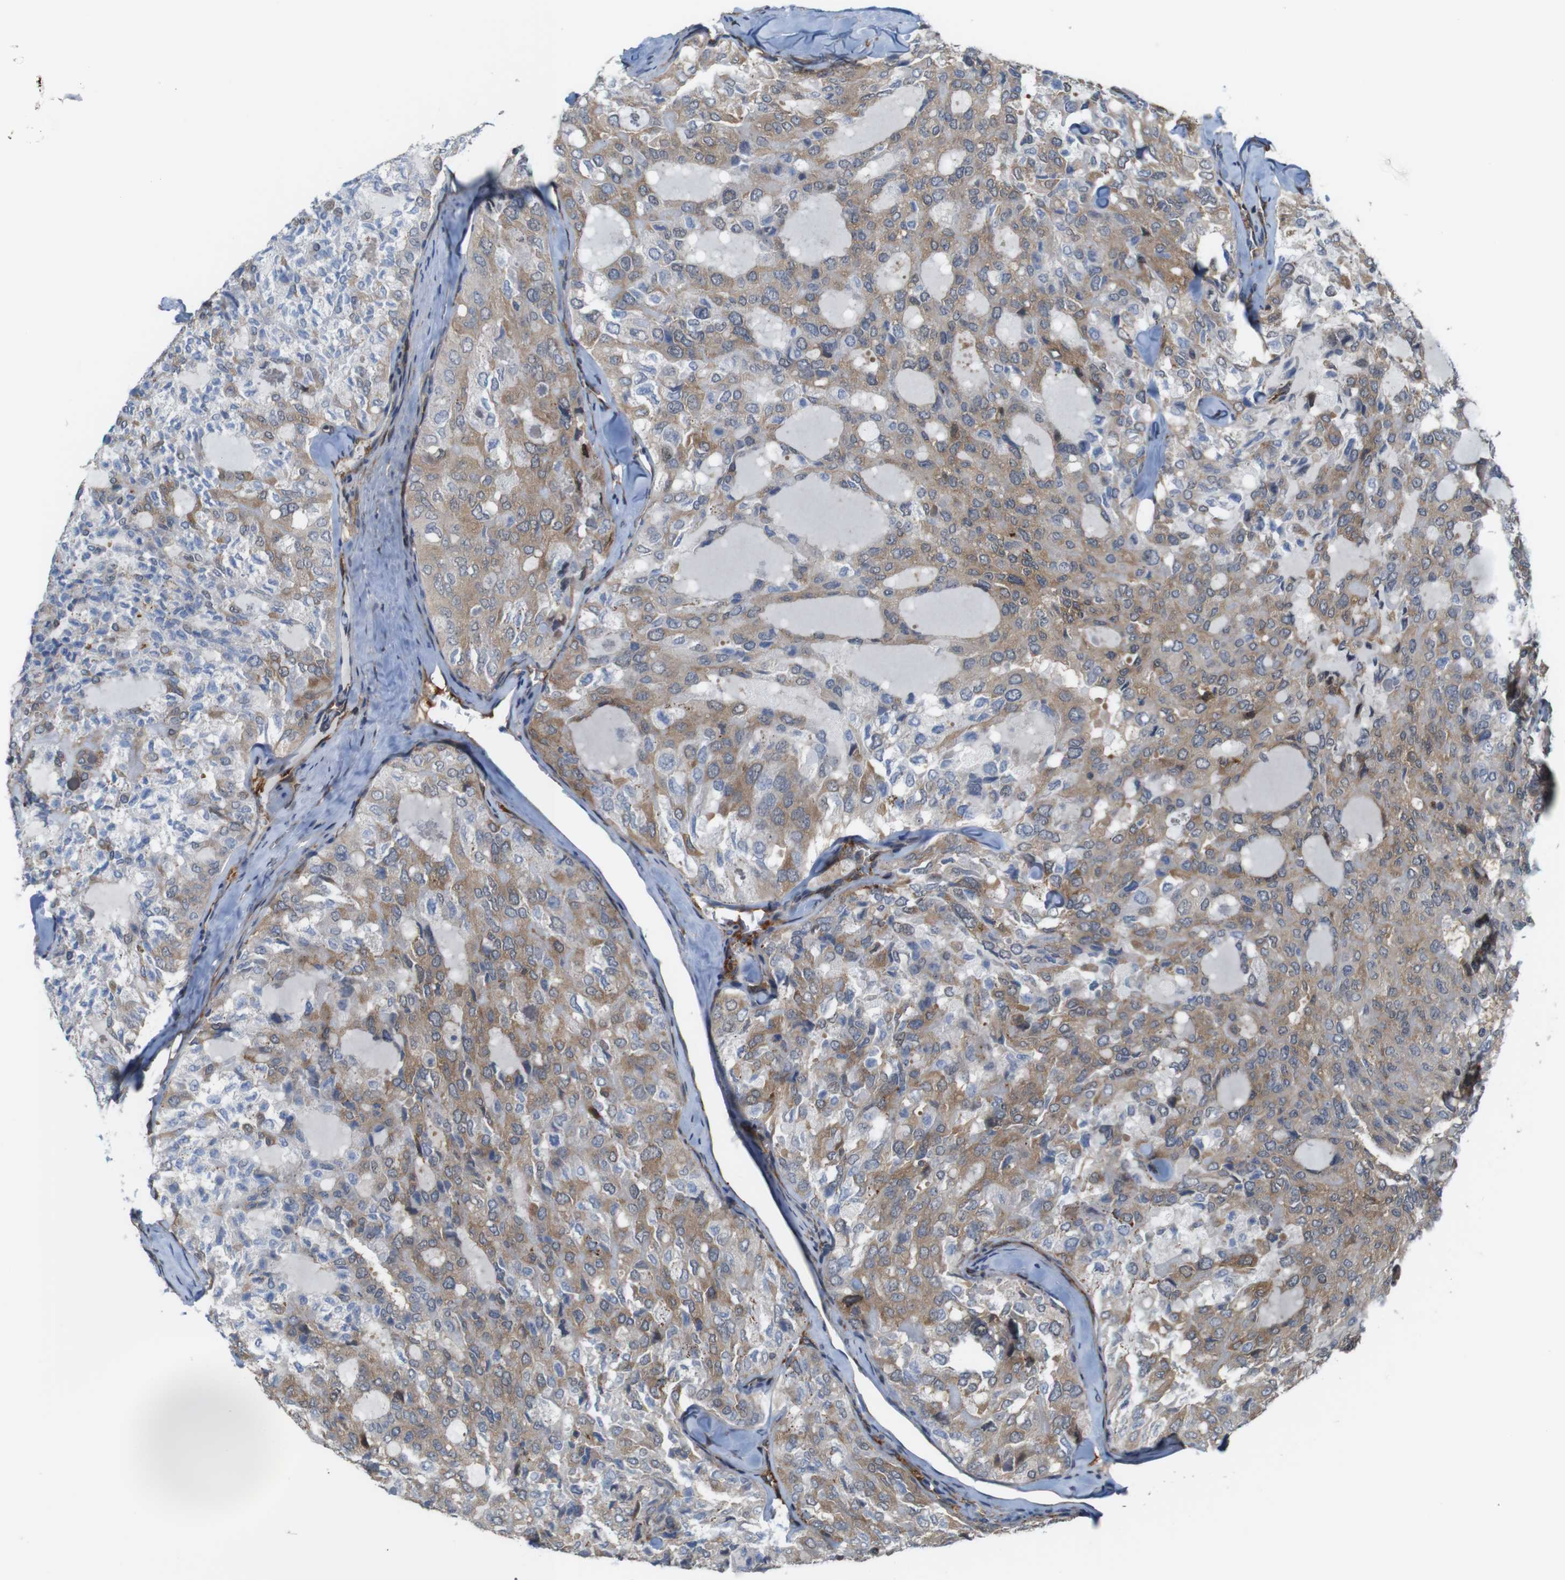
{"staining": {"intensity": "moderate", "quantity": ">75%", "location": "cytoplasmic/membranous"}, "tissue": "thyroid cancer", "cell_type": "Tumor cells", "image_type": "cancer", "snomed": [{"axis": "morphology", "description": "Follicular adenoma carcinoma, NOS"}, {"axis": "topography", "description": "Thyroid gland"}], "caption": "Immunohistochemical staining of human follicular adenoma carcinoma (thyroid) displays medium levels of moderate cytoplasmic/membranous positivity in approximately >75% of tumor cells.", "gene": "PCOLCE2", "patient": {"sex": "male", "age": 75}}